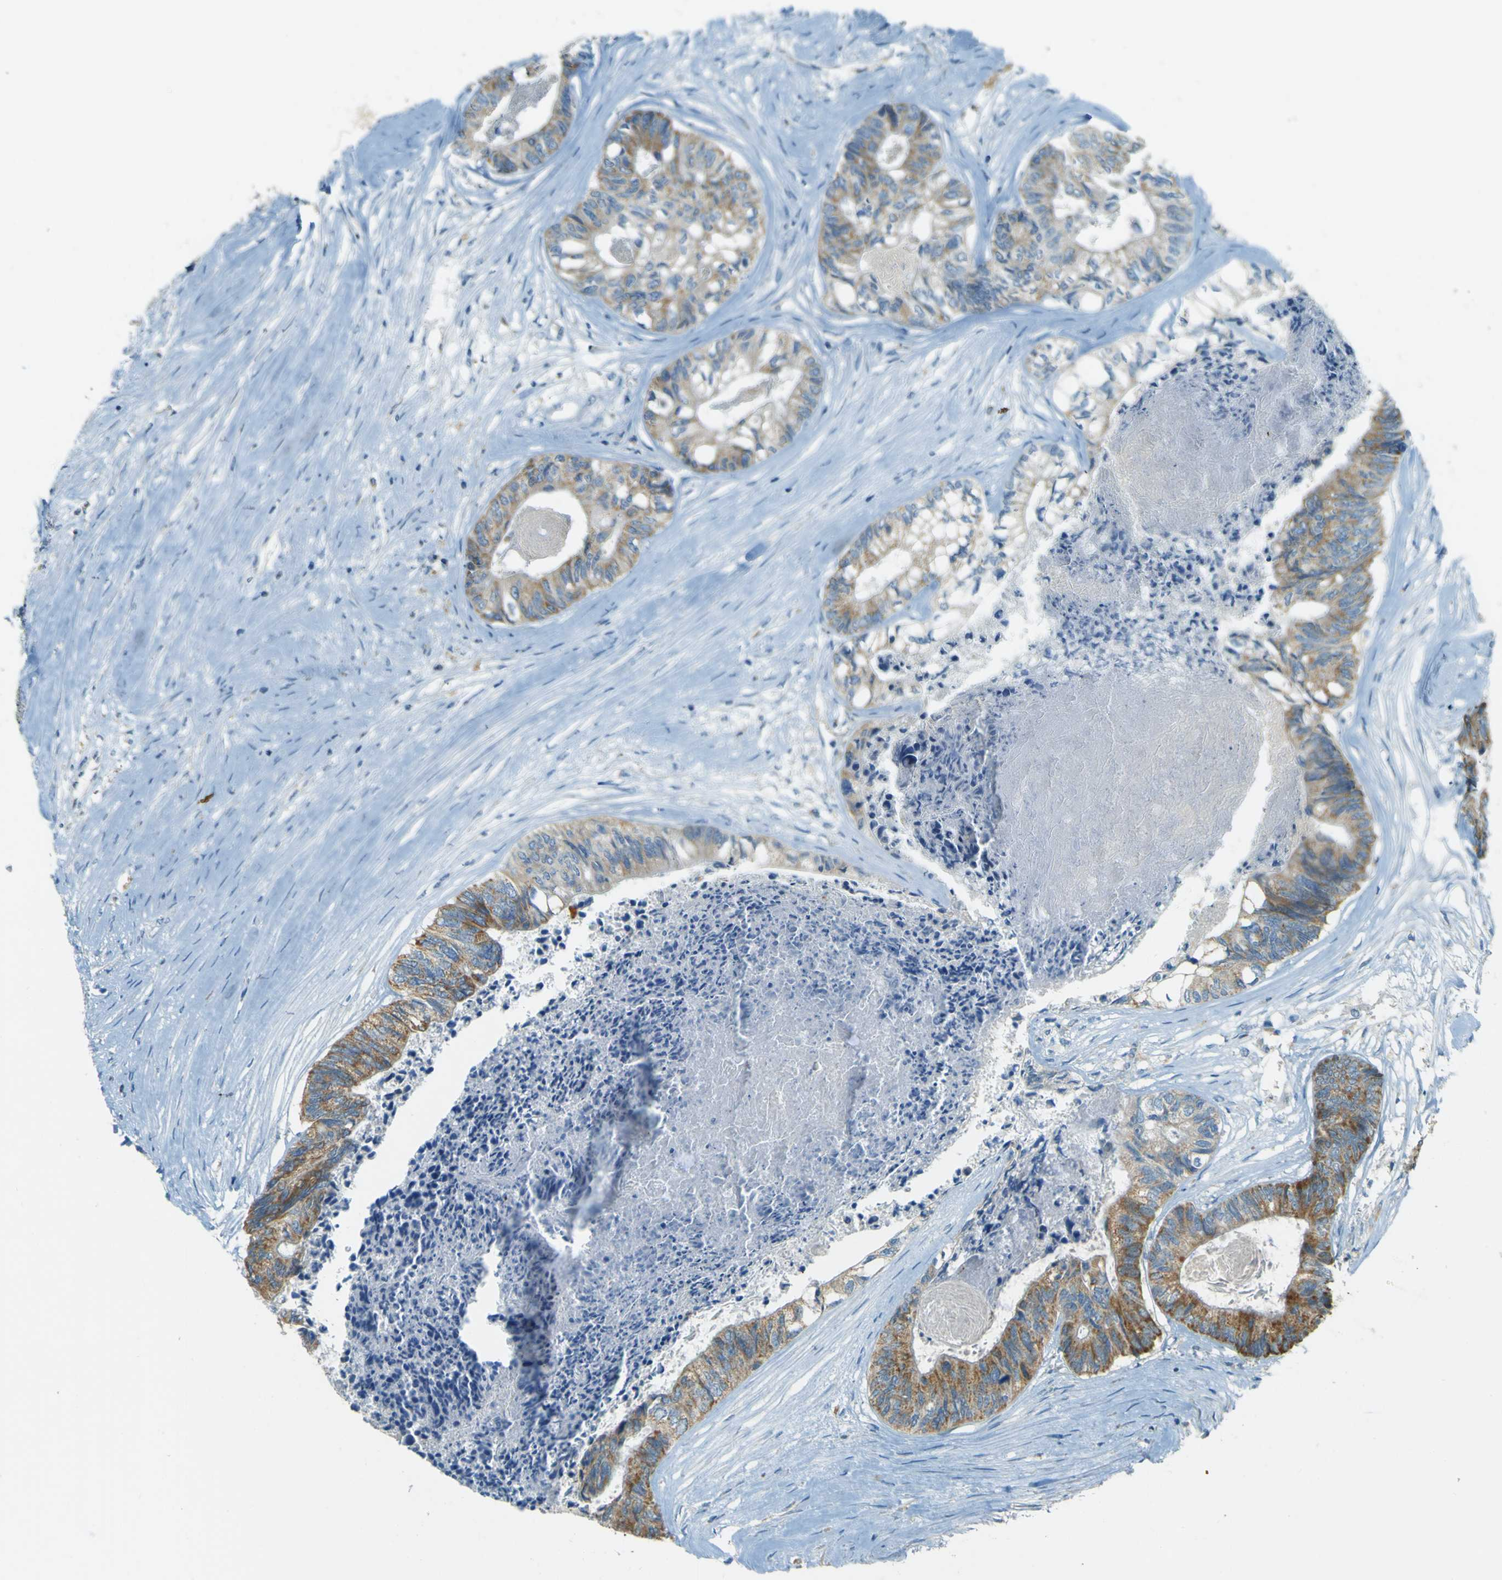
{"staining": {"intensity": "moderate", "quantity": ">75%", "location": "cytoplasmic/membranous"}, "tissue": "colorectal cancer", "cell_type": "Tumor cells", "image_type": "cancer", "snomed": [{"axis": "morphology", "description": "Adenocarcinoma, NOS"}, {"axis": "topography", "description": "Colon"}], "caption": "Immunohistochemical staining of human colorectal cancer (adenocarcinoma) exhibits medium levels of moderate cytoplasmic/membranous expression in approximately >75% of tumor cells. (Brightfield microscopy of DAB IHC at high magnification).", "gene": "FKTN", "patient": {"sex": "female", "age": 70}}